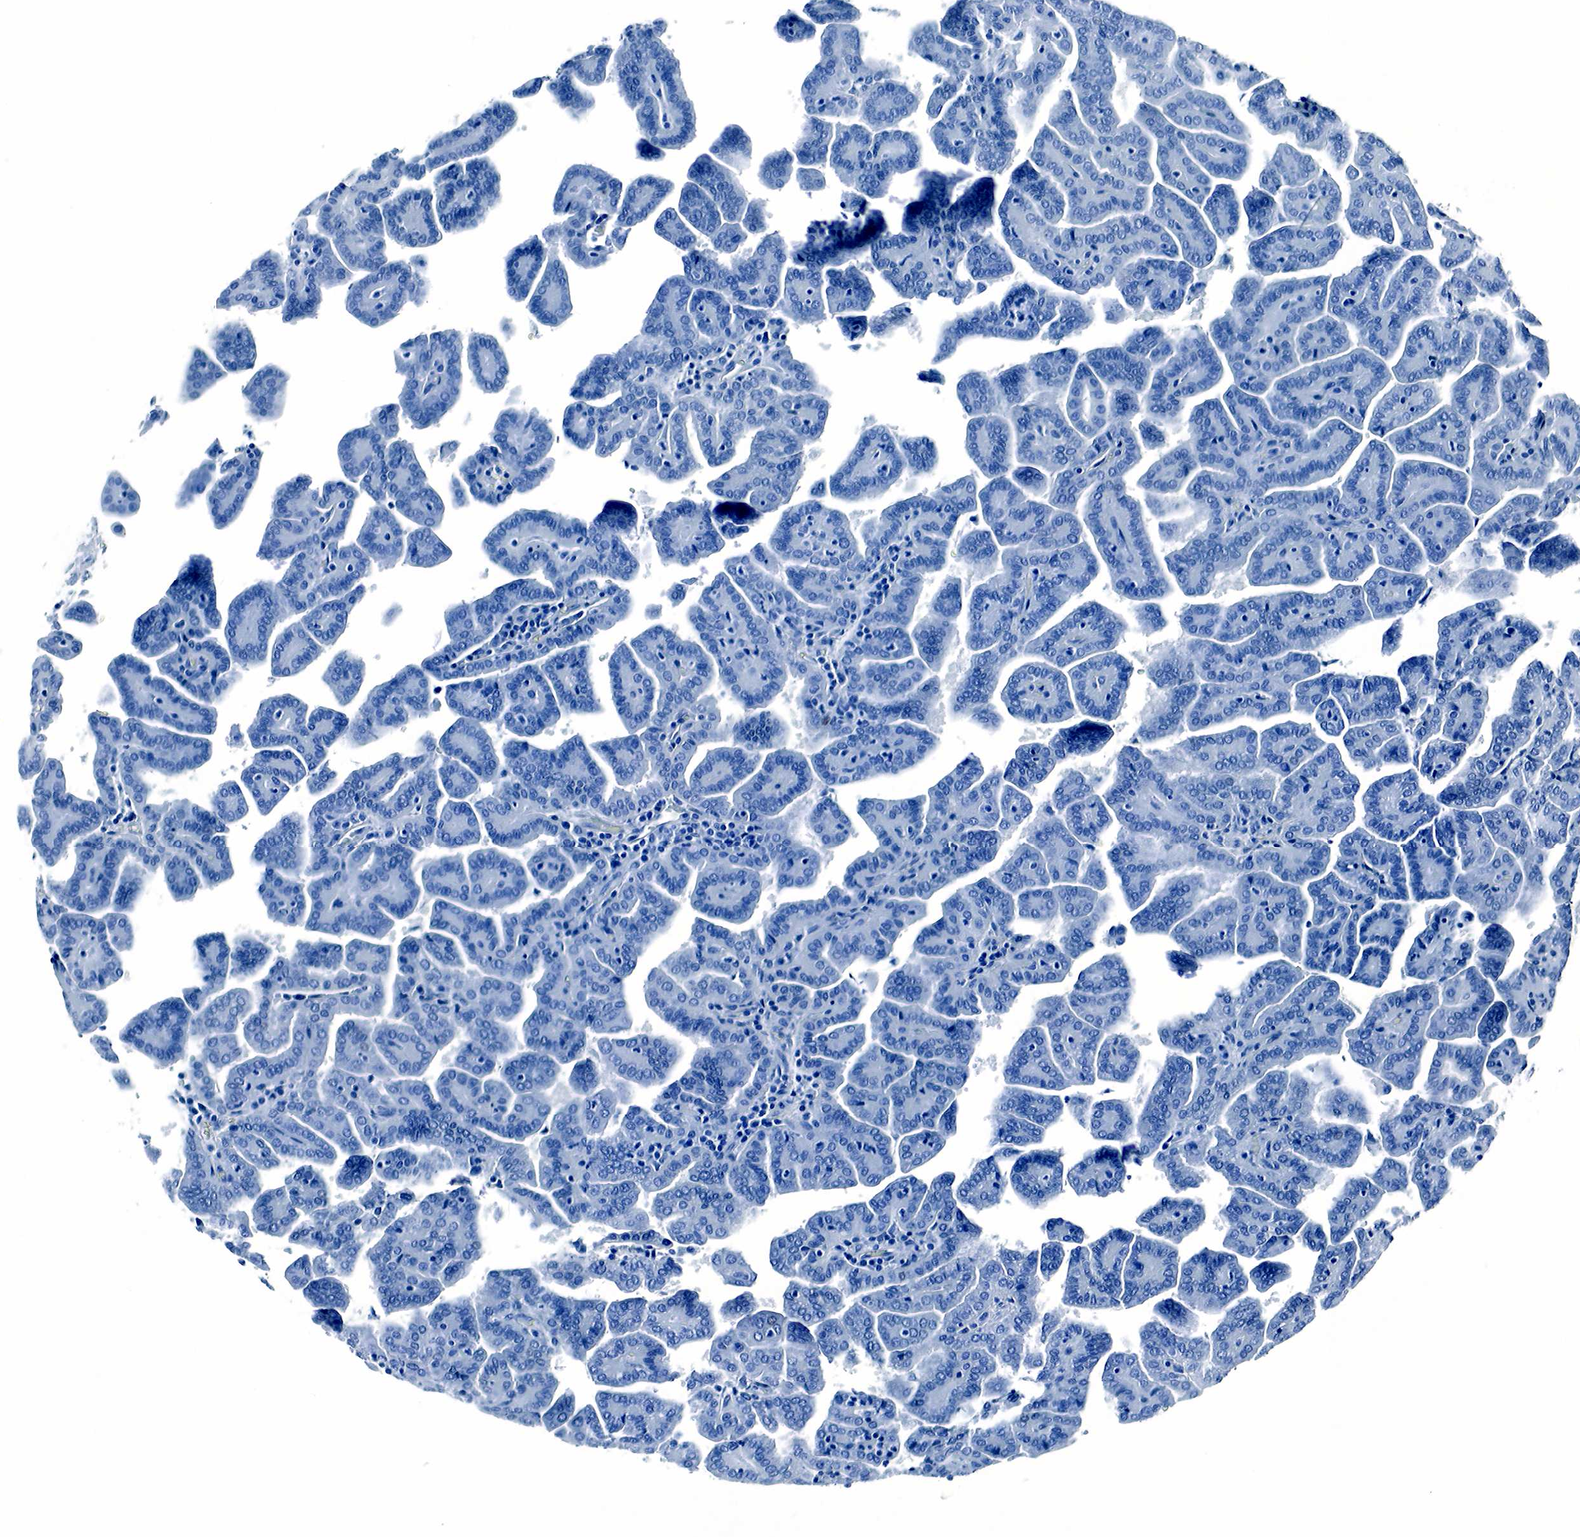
{"staining": {"intensity": "negative", "quantity": "none", "location": "none"}, "tissue": "renal cancer", "cell_type": "Tumor cells", "image_type": "cancer", "snomed": [{"axis": "morphology", "description": "Adenocarcinoma, NOS"}, {"axis": "topography", "description": "Kidney"}], "caption": "High power microscopy micrograph of an immunohistochemistry image of renal adenocarcinoma, revealing no significant positivity in tumor cells. The staining was performed using DAB (3,3'-diaminobenzidine) to visualize the protein expression in brown, while the nuclei were stained in blue with hematoxylin (Magnification: 20x).", "gene": "GCG", "patient": {"sex": "male", "age": 61}}